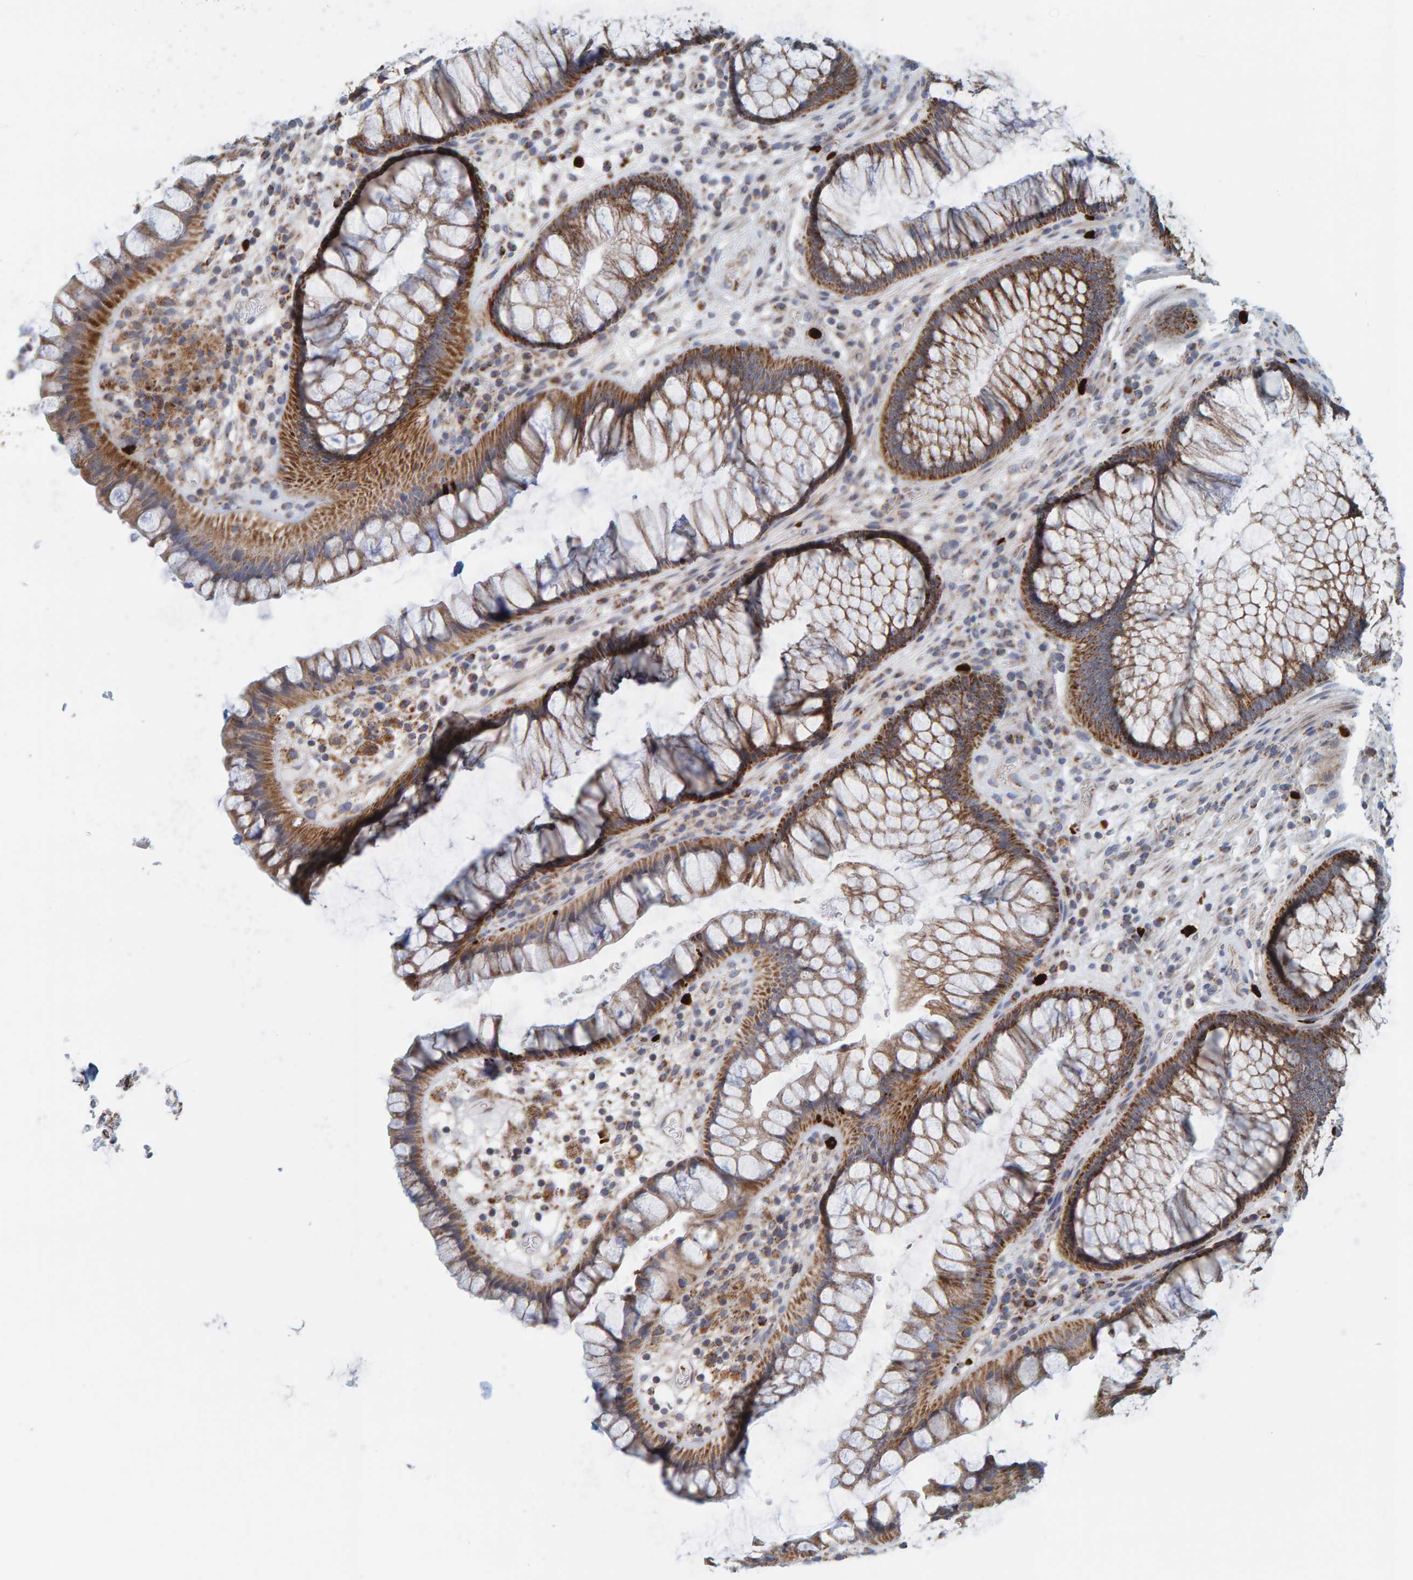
{"staining": {"intensity": "moderate", "quantity": ">75%", "location": "cytoplasmic/membranous"}, "tissue": "rectum", "cell_type": "Glandular cells", "image_type": "normal", "snomed": [{"axis": "morphology", "description": "Normal tissue, NOS"}, {"axis": "topography", "description": "Rectum"}], "caption": "Immunohistochemical staining of normal human rectum shows moderate cytoplasmic/membranous protein positivity in about >75% of glandular cells. Using DAB (brown) and hematoxylin (blue) stains, captured at high magnification using brightfield microscopy.", "gene": "B9D1", "patient": {"sex": "male", "age": 51}}